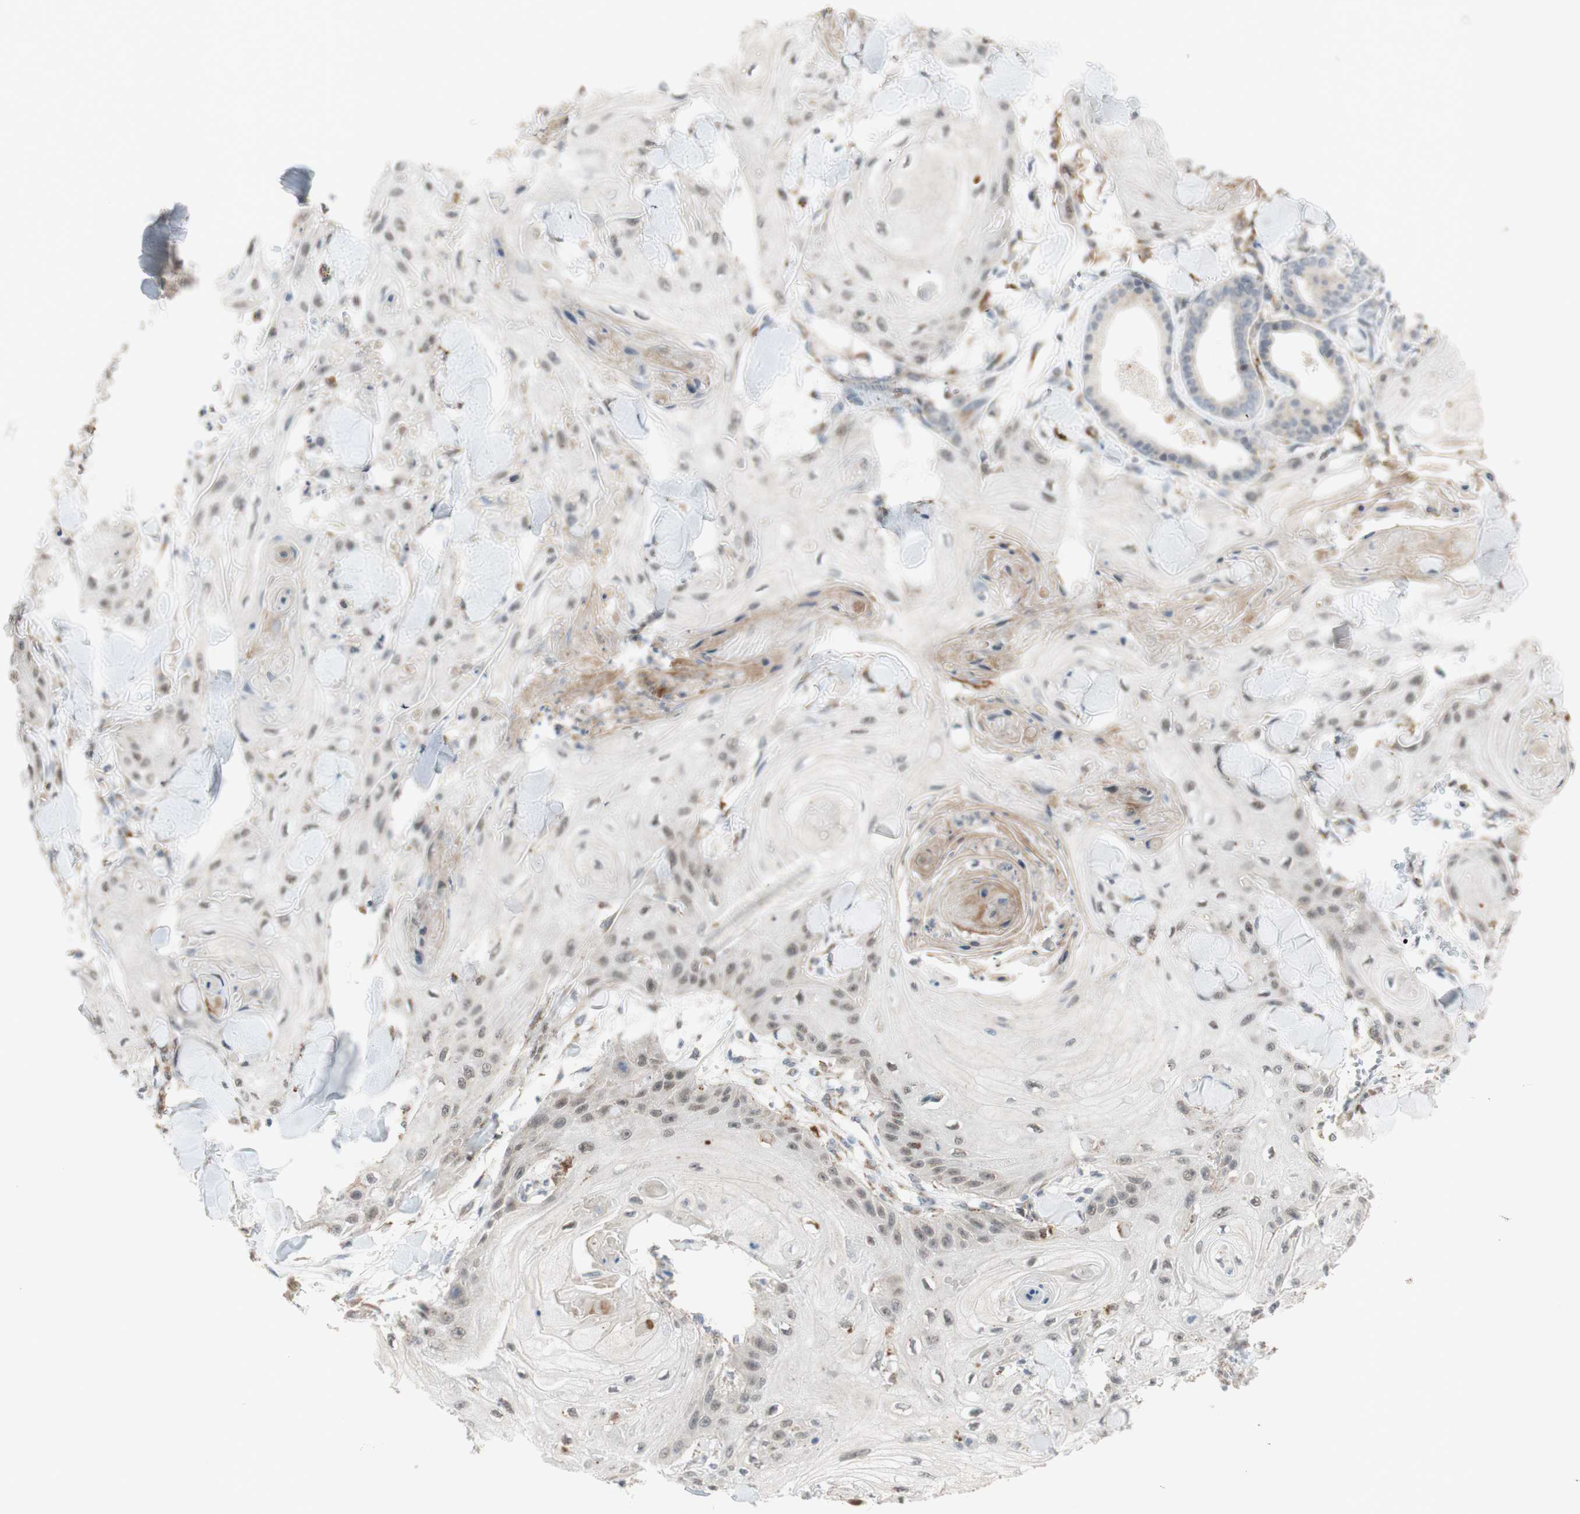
{"staining": {"intensity": "negative", "quantity": "none", "location": "none"}, "tissue": "skin cancer", "cell_type": "Tumor cells", "image_type": "cancer", "snomed": [{"axis": "morphology", "description": "Squamous cell carcinoma, NOS"}, {"axis": "topography", "description": "Skin"}], "caption": "Image shows no significant protein positivity in tumor cells of skin cancer (squamous cell carcinoma).", "gene": "GAPT", "patient": {"sex": "male", "age": 74}}